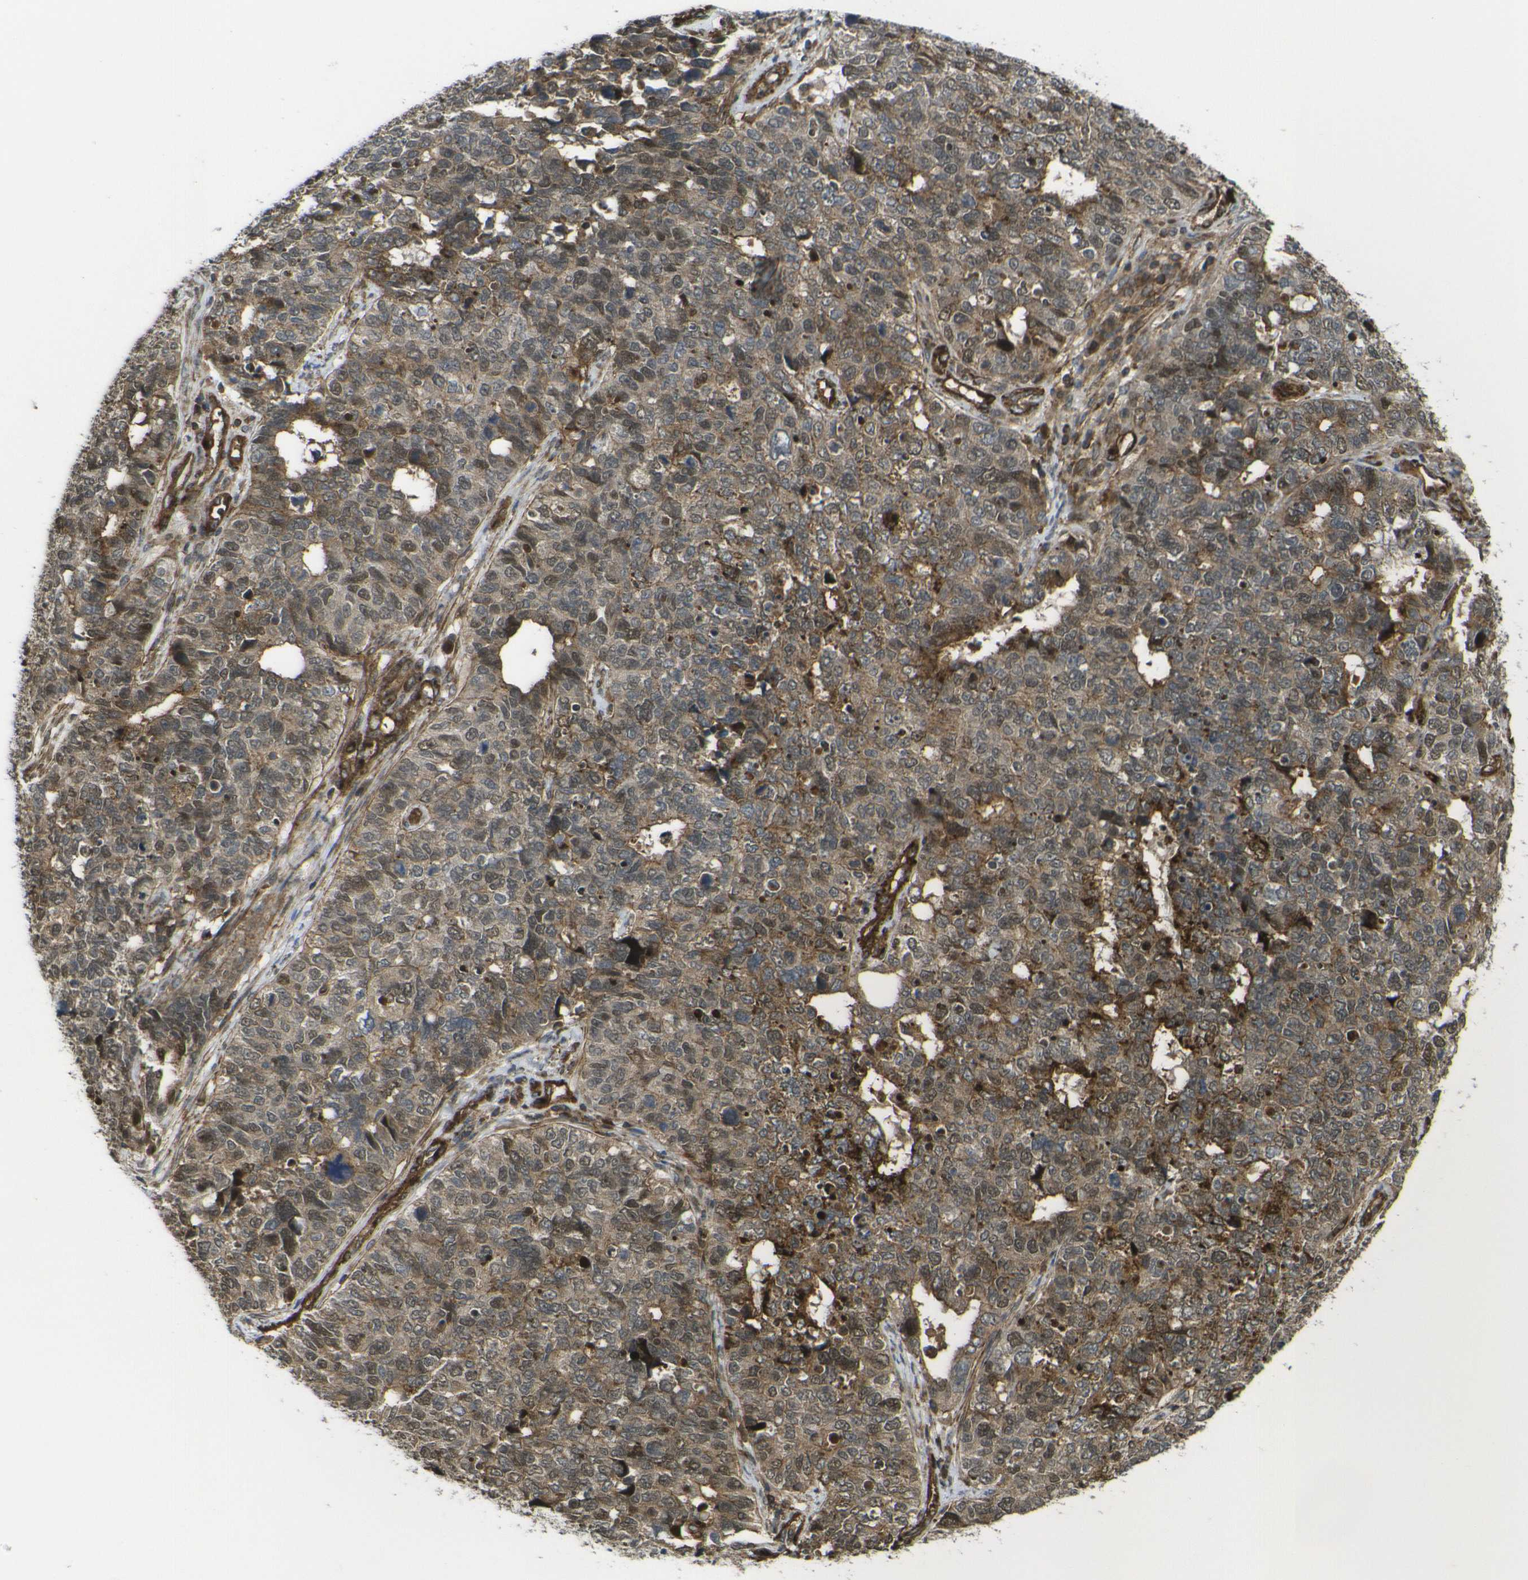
{"staining": {"intensity": "moderate", "quantity": ">75%", "location": "cytoplasmic/membranous,nuclear"}, "tissue": "cervical cancer", "cell_type": "Tumor cells", "image_type": "cancer", "snomed": [{"axis": "morphology", "description": "Squamous cell carcinoma, NOS"}, {"axis": "topography", "description": "Cervix"}], "caption": "Human cervical cancer (squamous cell carcinoma) stained for a protein (brown) reveals moderate cytoplasmic/membranous and nuclear positive expression in approximately >75% of tumor cells.", "gene": "ECE1", "patient": {"sex": "female", "age": 63}}